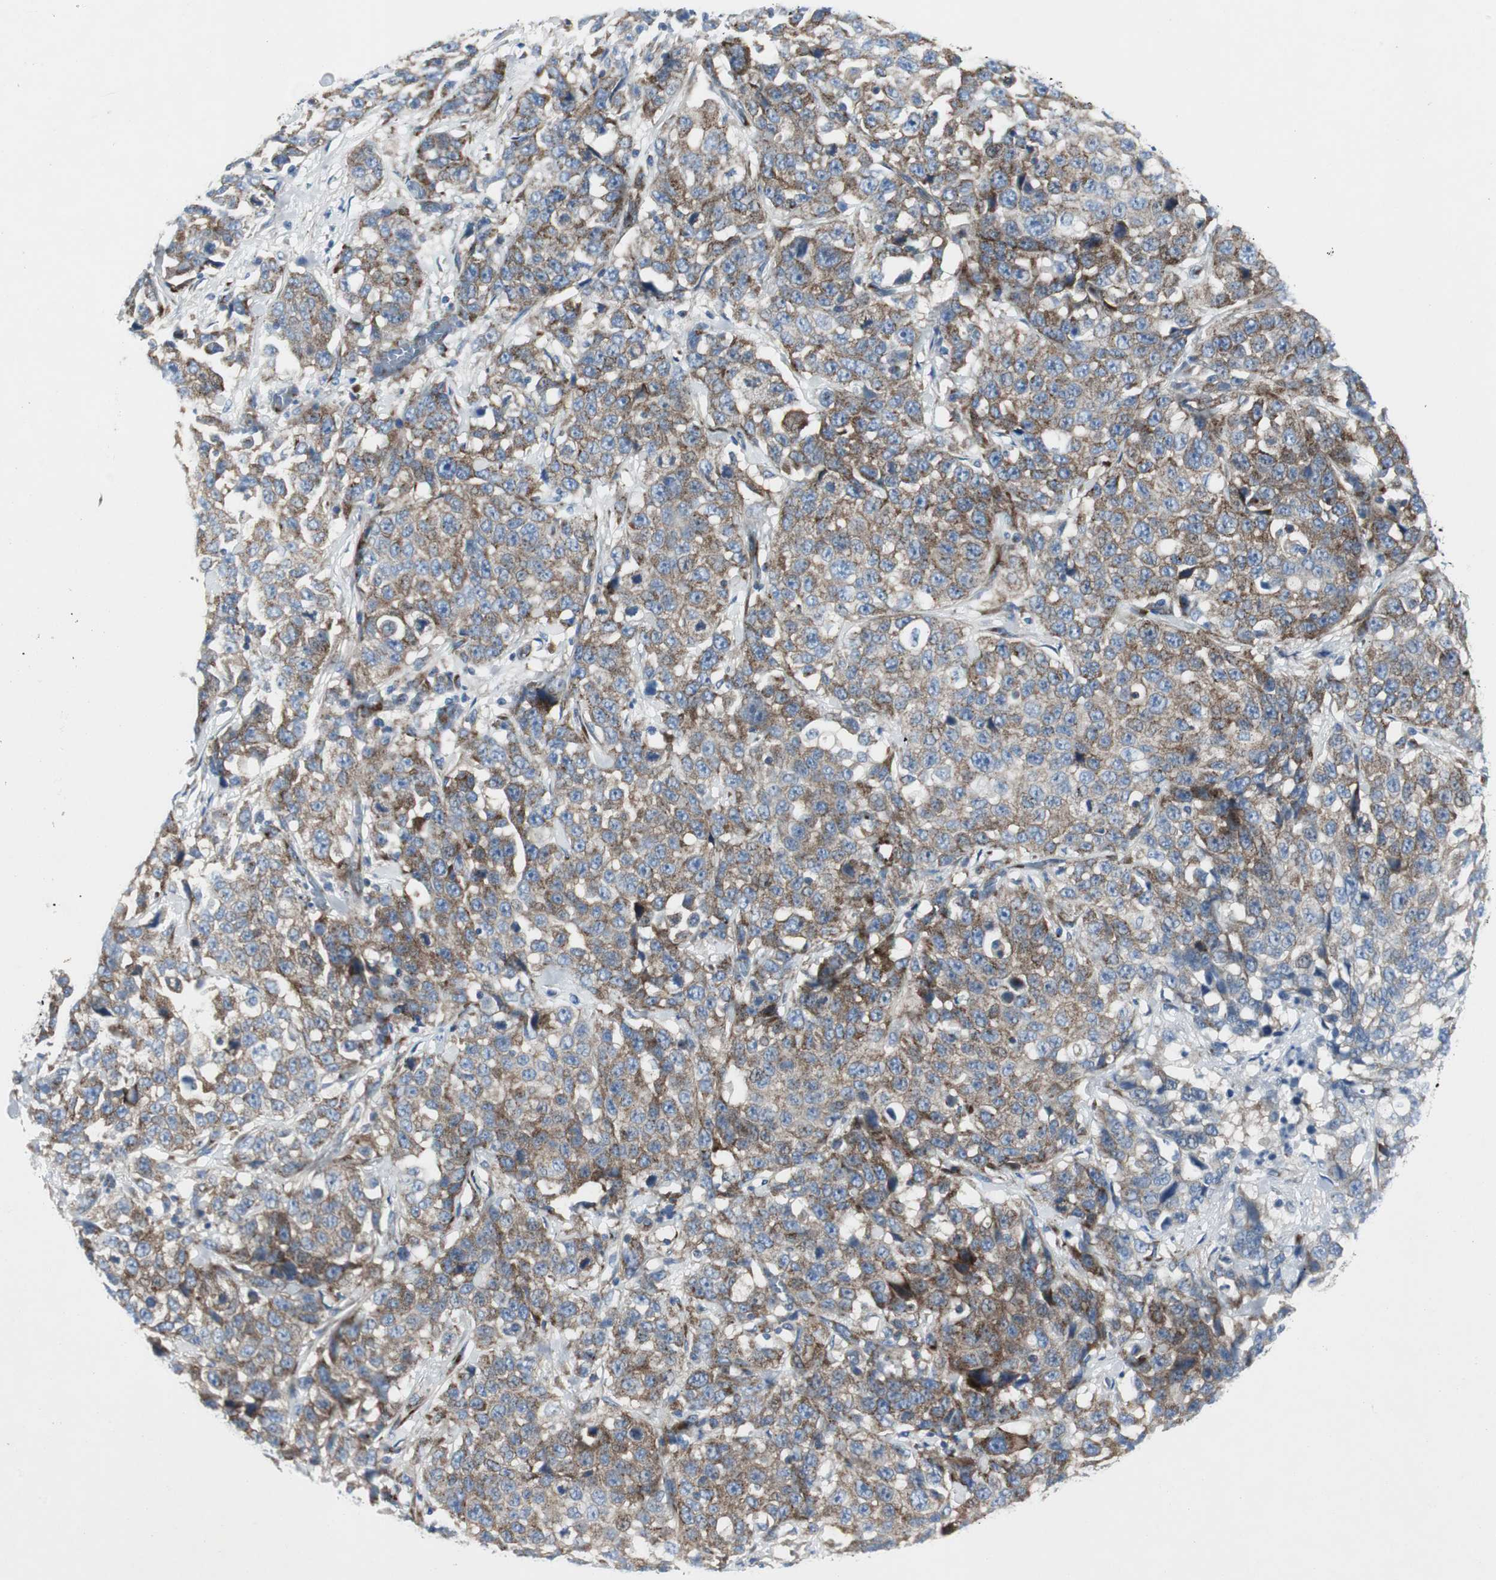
{"staining": {"intensity": "moderate", "quantity": ">75%", "location": "cytoplasmic/membranous"}, "tissue": "stomach cancer", "cell_type": "Tumor cells", "image_type": "cancer", "snomed": [{"axis": "morphology", "description": "Normal tissue, NOS"}, {"axis": "morphology", "description": "Adenocarcinoma, NOS"}, {"axis": "topography", "description": "Stomach"}], "caption": "A brown stain labels moderate cytoplasmic/membranous expression of a protein in human adenocarcinoma (stomach) tumor cells.", "gene": "BBC3", "patient": {"sex": "male", "age": 48}}